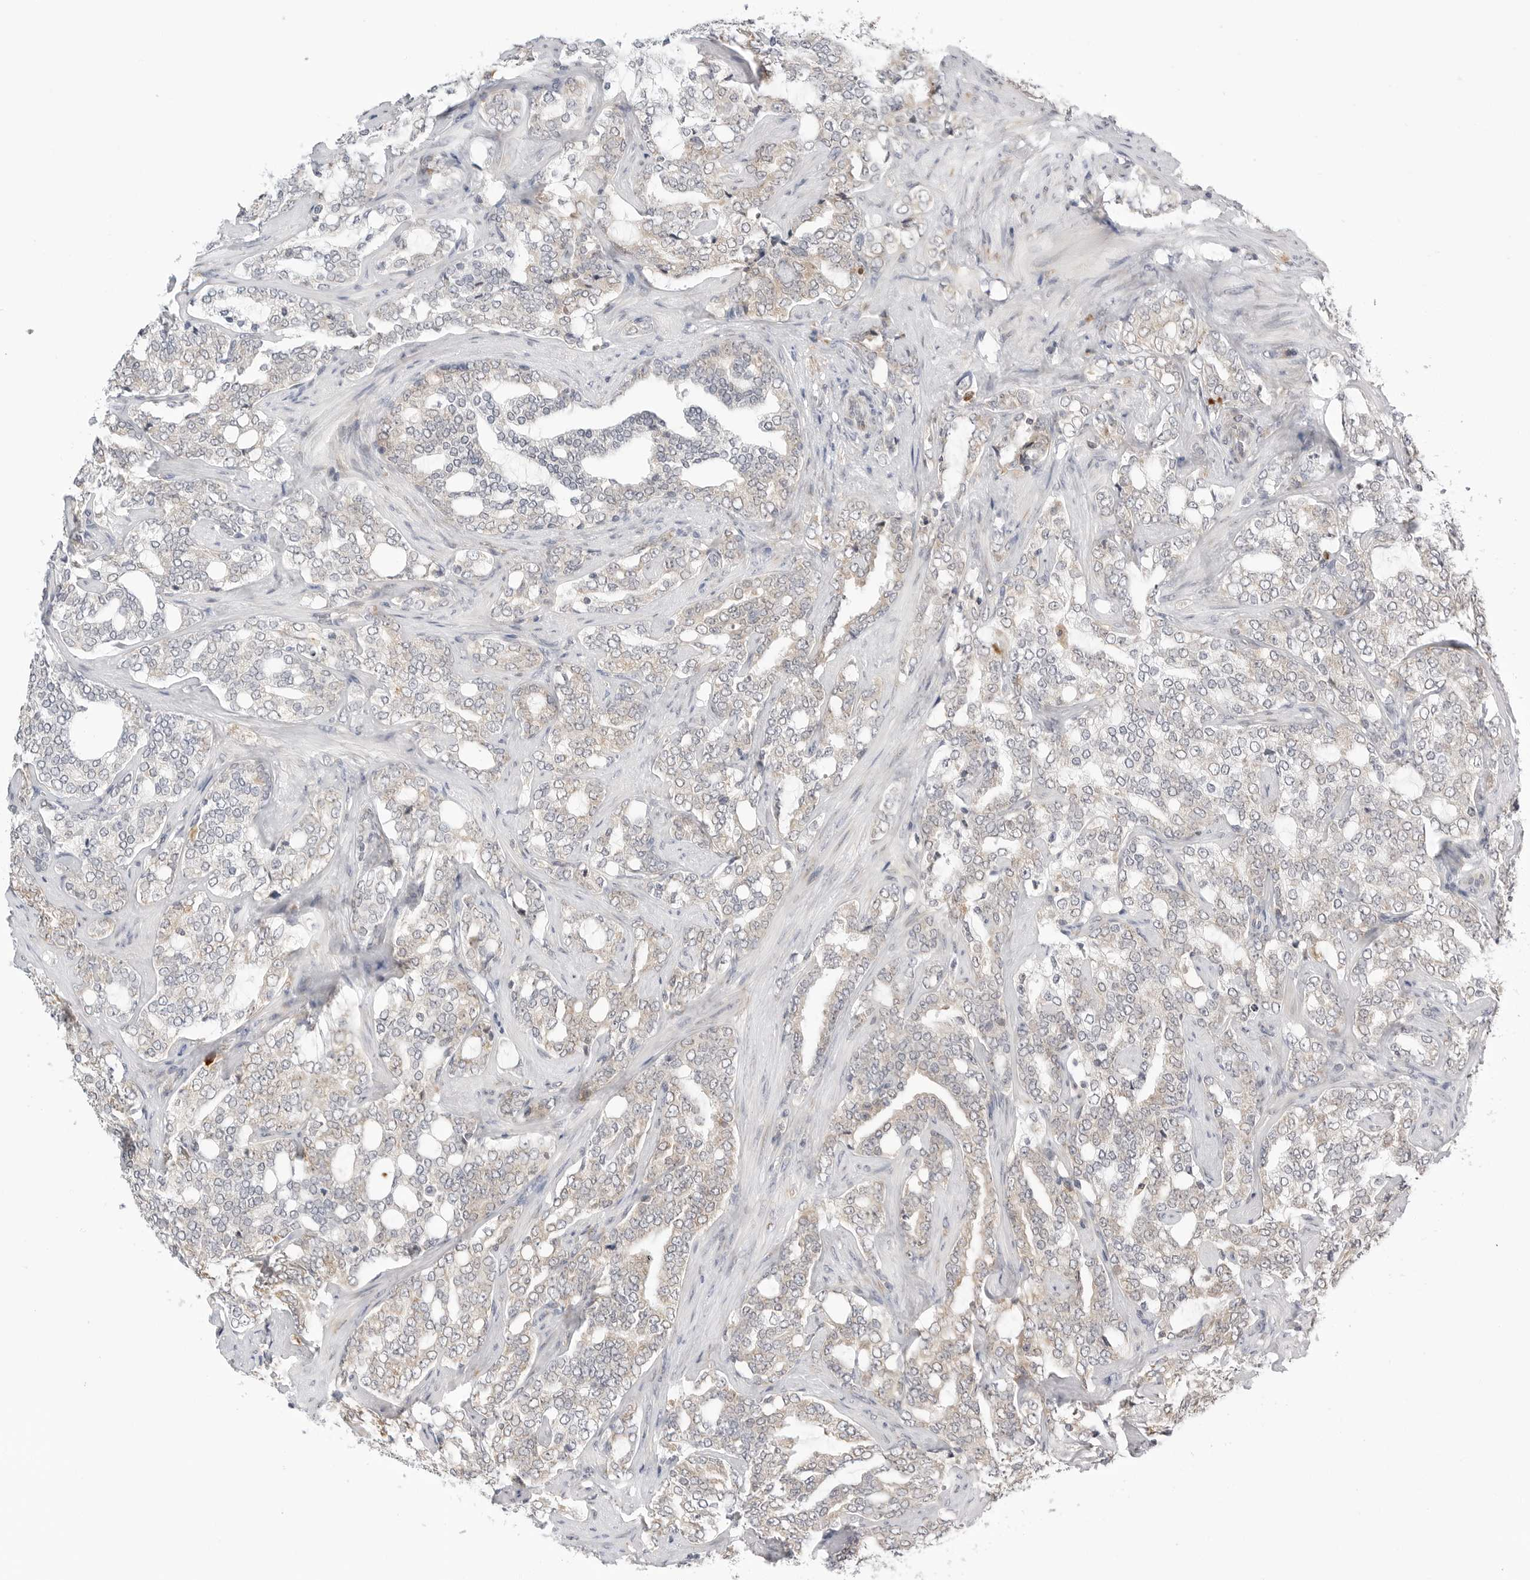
{"staining": {"intensity": "negative", "quantity": "none", "location": "none"}, "tissue": "prostate cancer", "cell_type": "Tumor cells", "image_type": "cancer", "snomed": [{"axis": "morphology", "description": "Adenocarcinoma, High grade"}, {"axis": "topography", "description": "Prostate"}], "caption": "DAB immunohistochemical staining of high-grade adenocarcinoma (prostate) displays no significant staining in tumor cells.", "gene": "RPN1", "patient": {"sex": "male", "age": 64}}